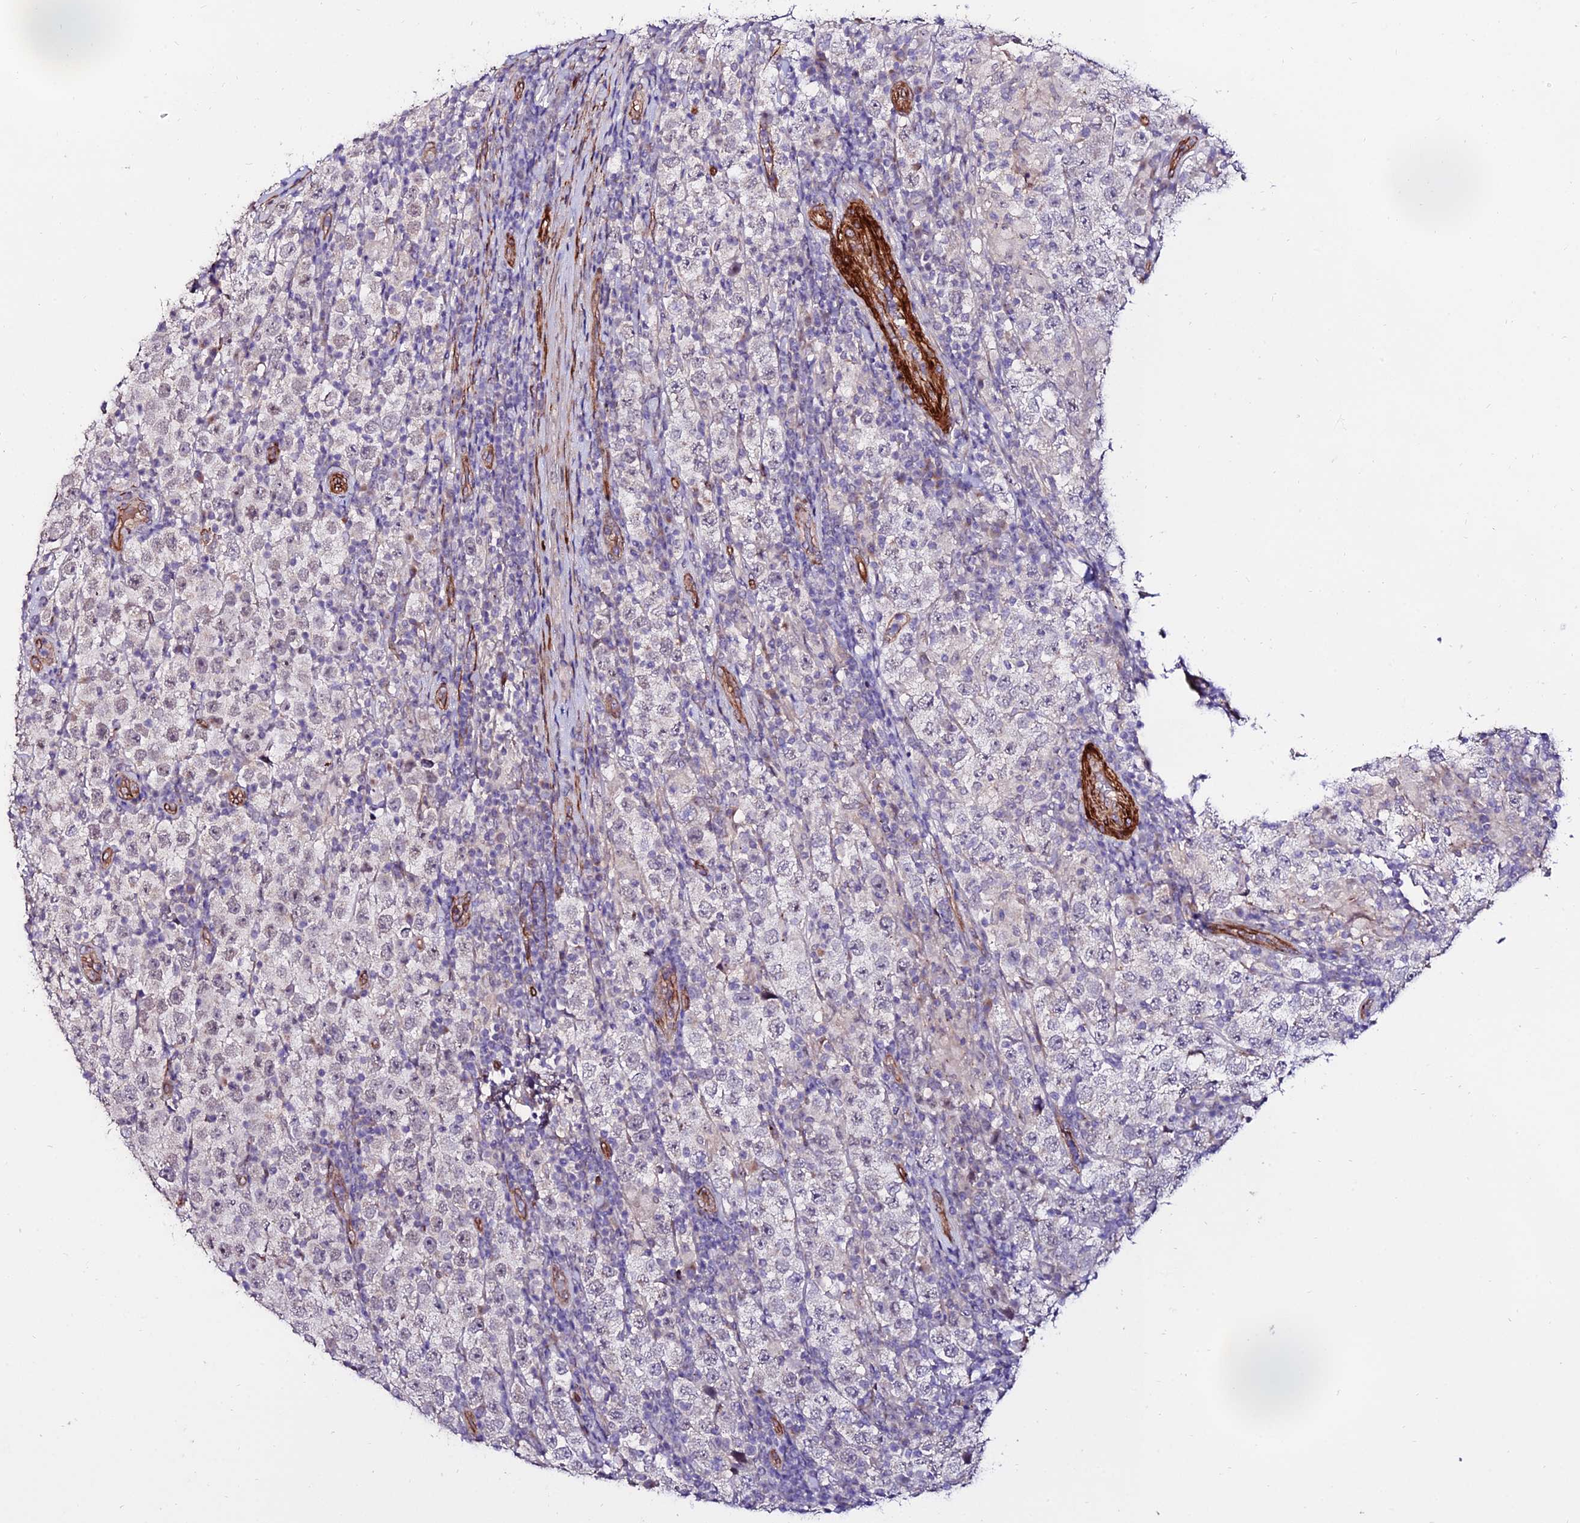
{"staining": {"intensity": "negative", "quantity": "none", "location": "none"}, "tissue": "testis cancer", "cell_type": "Tumor cells", "image_type": "cancer", "snomed": [{"axis": "morphology", "description": "Normal tissue, NOS"}, {"axis": "morphology", "description": "Urothelial carcinoma, High grade"}, {"axis": "morphology", "description": "Seminoma, NOS"}, {"axis": "morphology", "description": "Carcinoma, Embryonal, NOS"}, {"axis": "topography", "description": "Urinary bladder"}, {"axis": "topography", "description": "Testis"}], "caption": "Urothelial carcinoma (high-grade) (testis) stained for a protein using immunohistochemistry (IHC) exhibits no positivity tumor cells.", "gene": "ALDH3B2", "patient": {"sex": "male", "age": 41}}